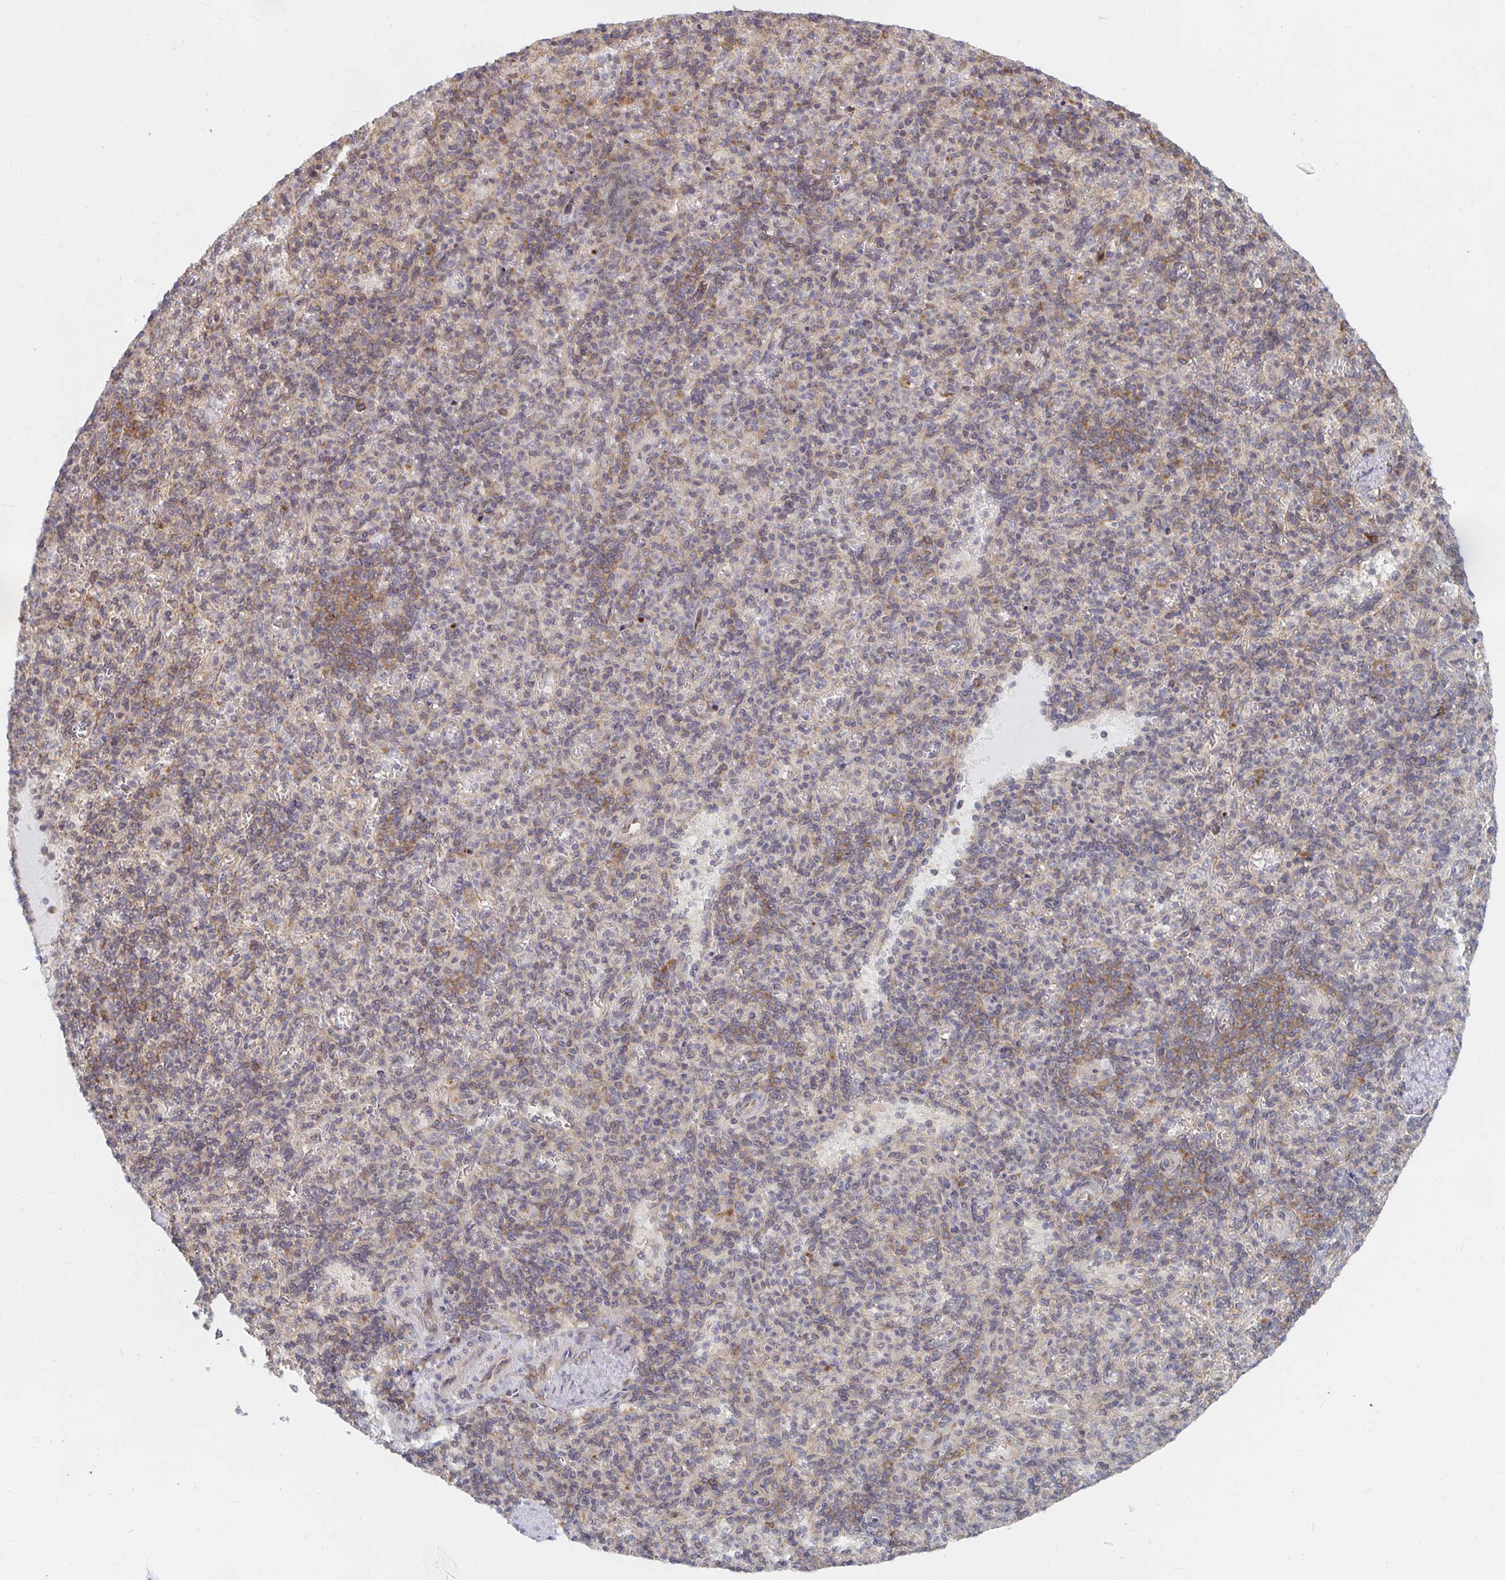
{"staining": {"intensity": "weak", "quantity": "25%-75%", "location": "cytoplasmic/membranous"}, "tissue": "spleen", "cell_type": "Cells in red pulp", "image_type": "normal", "snomed": [{"axis": "morphology", "description": "Normal tissue, NOS"}, {"axis": "topography", "description": "Spleen"}], "caption": "Spleen was stained to show a protein in brown. There is low levels of weak cytoplasmic/membranous positivity in approximately 25%-75% of cells in red pulp. (brown staining indicates protein expression, while blue staining denotes nuclei).", "gene": "PDAP1", "patient": {"sex": "female", "age": 74}}